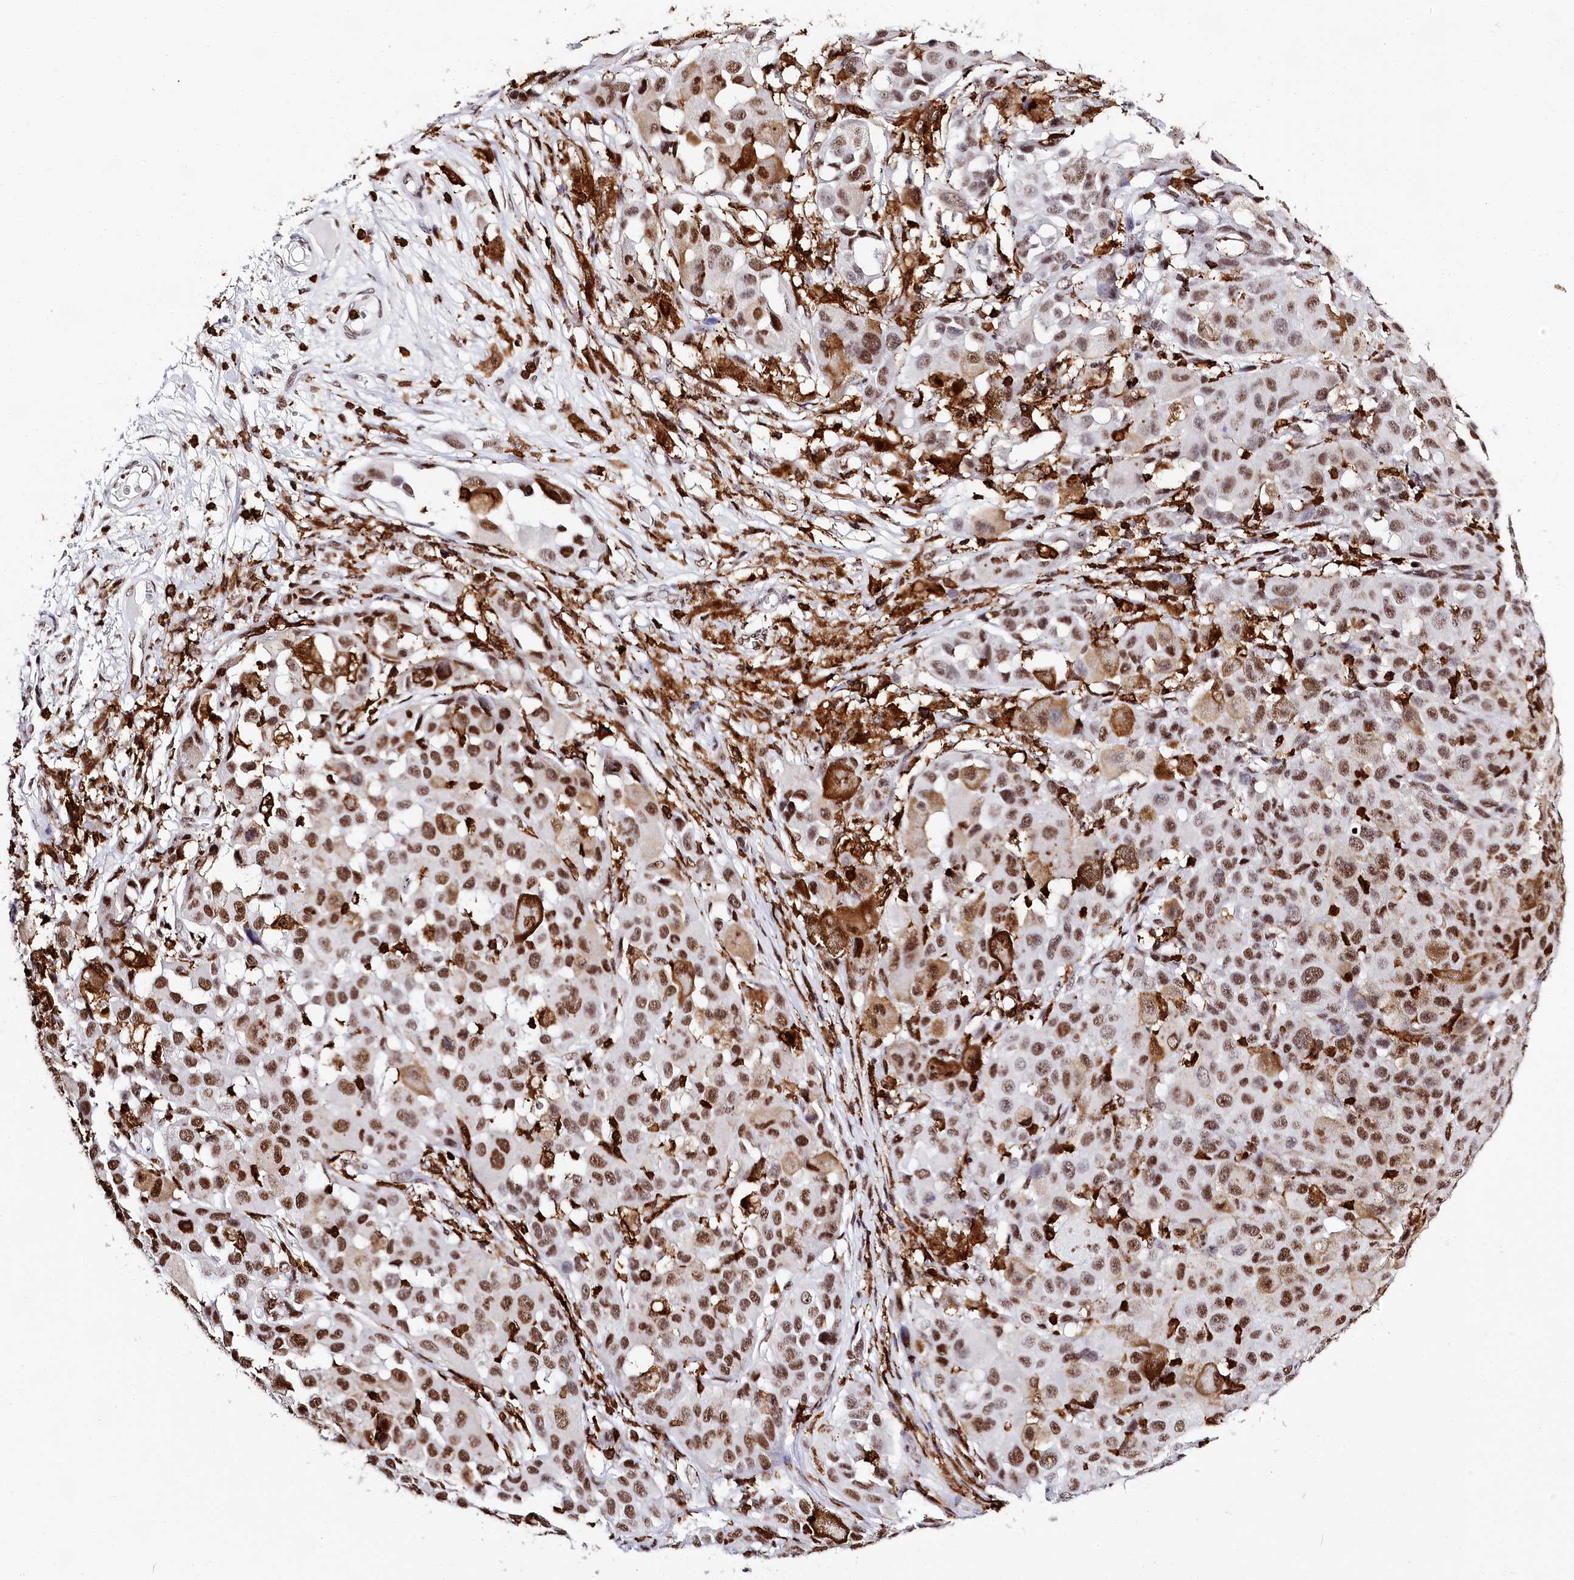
{"staining": {"intensity": "moderate", "quantity": ">75%", "location": "nuclear"}, "tissue": "melanoma", "cell_type": "Tumor cells", "image_type": "cancer", "snomed": [{"axis": "morphology", "description": "Malignant melanoma, NOS"}, {"axis": "topography", "description": "Skin"}], "caption": "IHC (DAB (3,3'-diaminobenzidine)) staining of malignant melanoma shows moderate nuclear protein staining in about >75% of tumor cells.", "gene": "BARD1", "patient": {"sex": "male", "age": 96}}